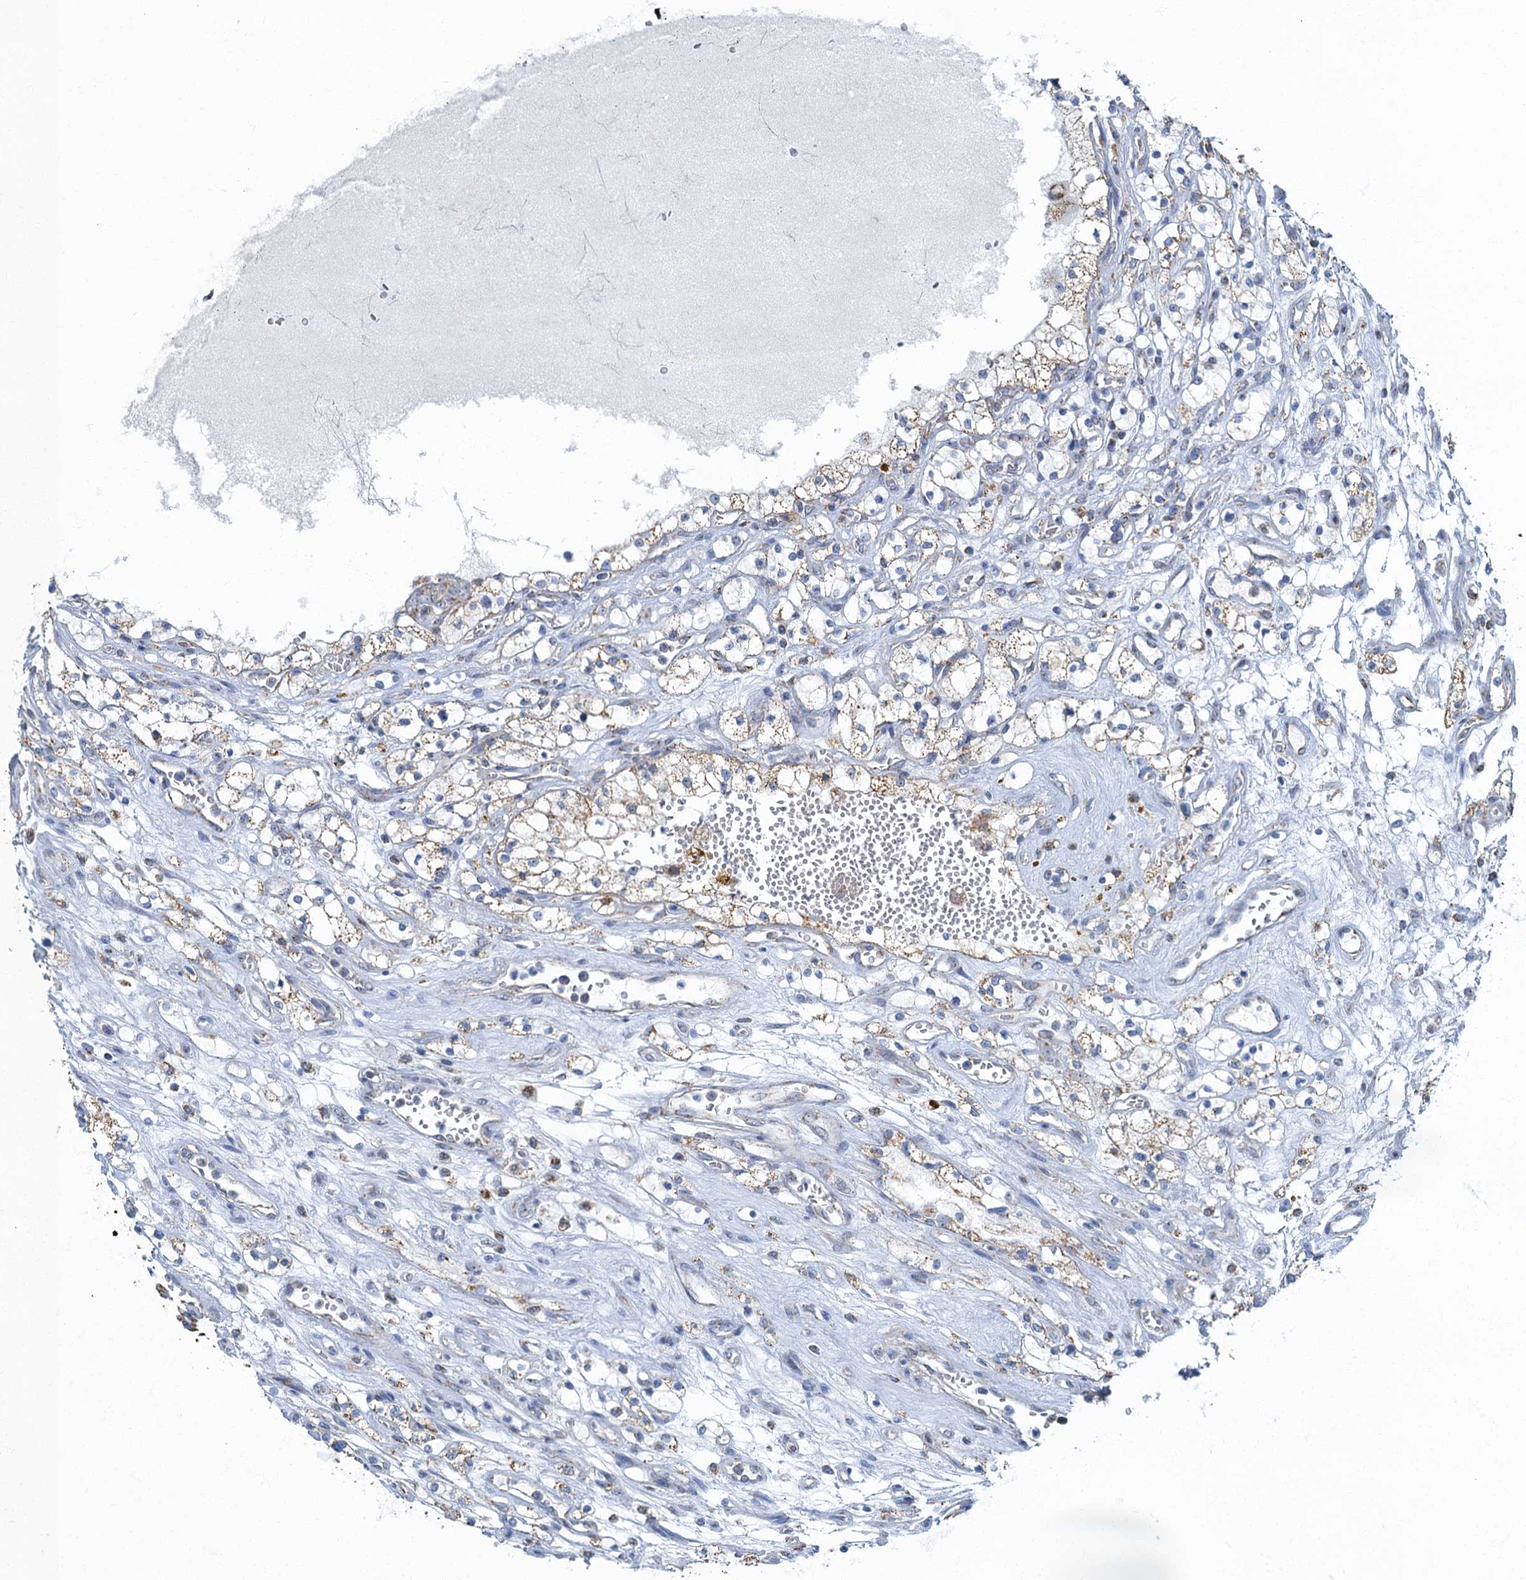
{"staining": {"intensity": "weak", "quantity": "25%-75%", "location": "cytoplasmic/membranous"}, "tissue": "renal cancer", "cell_type": "Tumor cells", "image_type": "cancer", "snomed": [{"axis": "morphology", "description": "Adenocarcinoma, NOS"}, {"axis": "topography", "description": "Kidney"}], "caption": "A brown stain labels weak cytoplasmic/membranous positivity of a protein in renal adenocarcinoma tumor cells. (DAB = brown stain, brightfield microscopy at high magnification).", "gene": "RAD9B", "patient": {"sex": "female", "age": 69}}